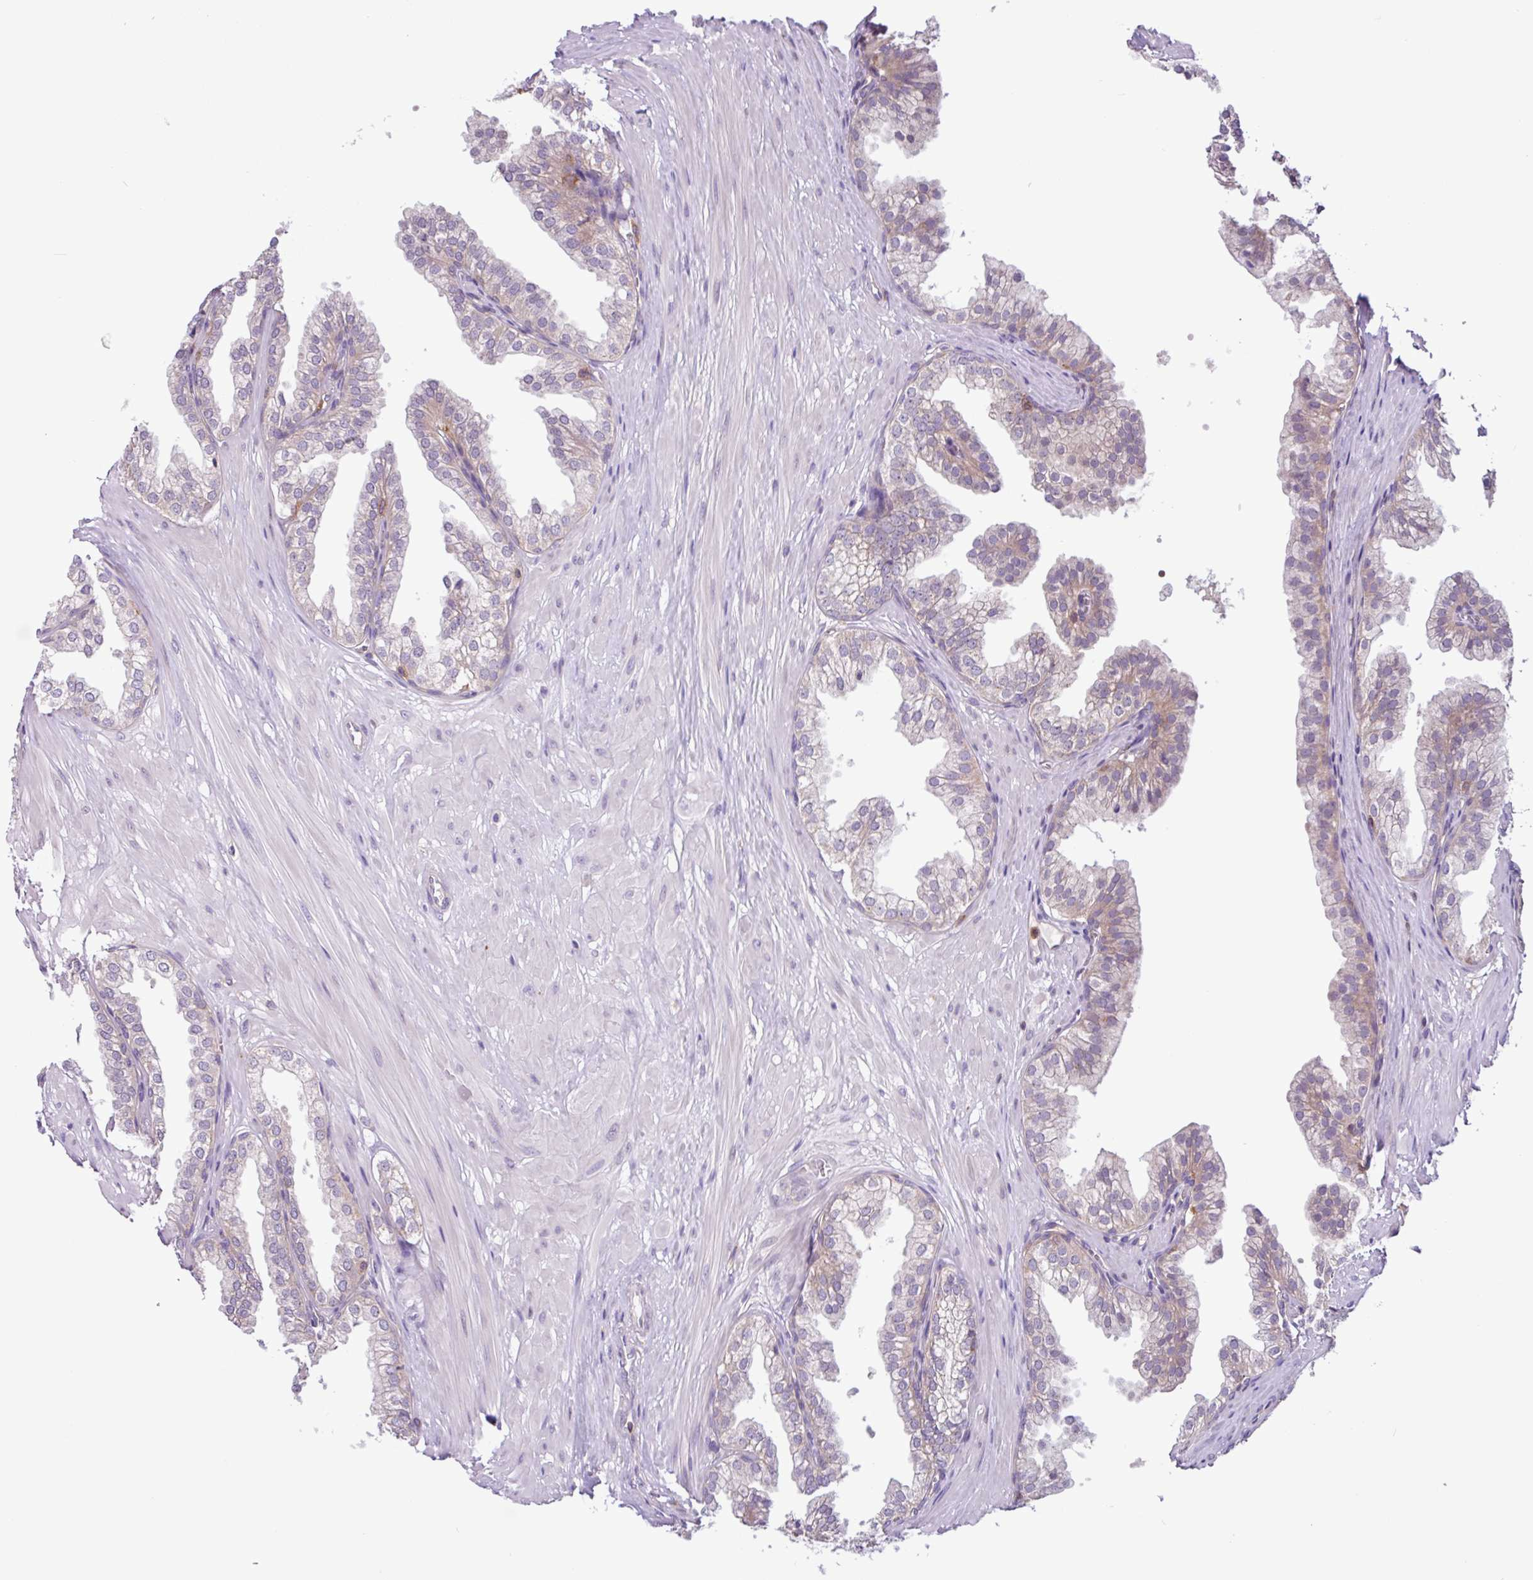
{"staining": {"intensity": "weak", "quantity": "<25%", "location": "cytoplasmic/membranous"}, "tissue": "prostate", "cell_type": "Glandular cells", "image_type": "normal", "snomed": [{"axis": "morphology", "description": "Normal tissue, NOS"}, {"axis": "topography", "description": "Prostate"}, {"axis": "topography", "description": "Peripheral nerve tissue"}], "caption": "Protein analysis of unremarkable prostate reveals no significant staining in glandular cells.", "gene": "ACTR3B", "patient": {"sex": "male", "age": 55}}